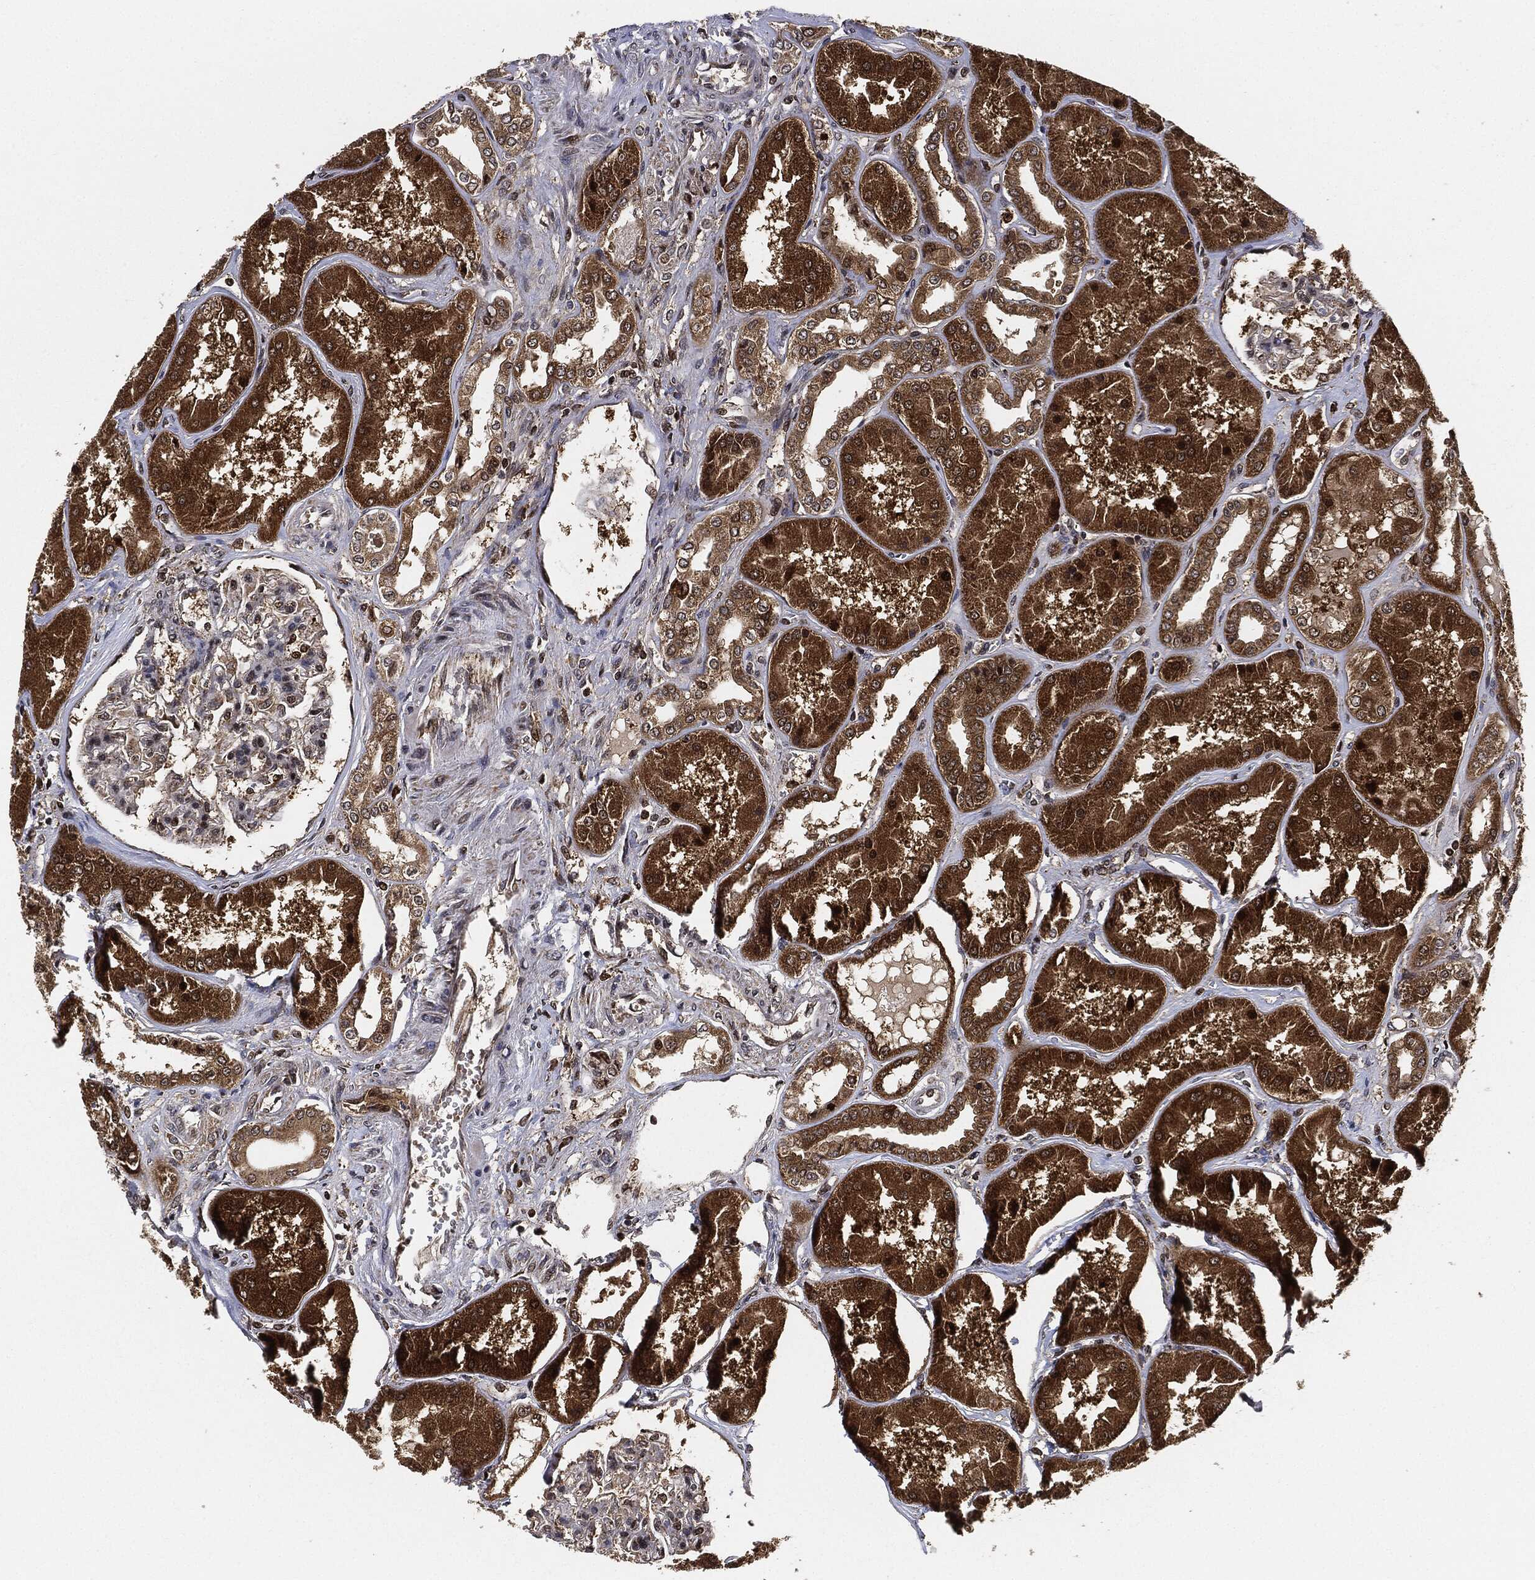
{"staining": {"intensity": "negative", "quantity": "none", "location": "none"}, "tissue": "kidney", "cell_type": "Cells in glomeruli", "image_type": "normal", "snomed": [{"axis": "morphology", "description": "Normal tissue, NOS"}, {"axis": "topography", "description": "Kidney"}], "caption": "Immunohistochemistry (IHC) photomicrograph of unremarkable human kidney stained for a protein (brown), which demonstrates no staining in cells in glomeruli.", "gene": "RNASEL", "patient": {"sex": "female", "age": 56}}